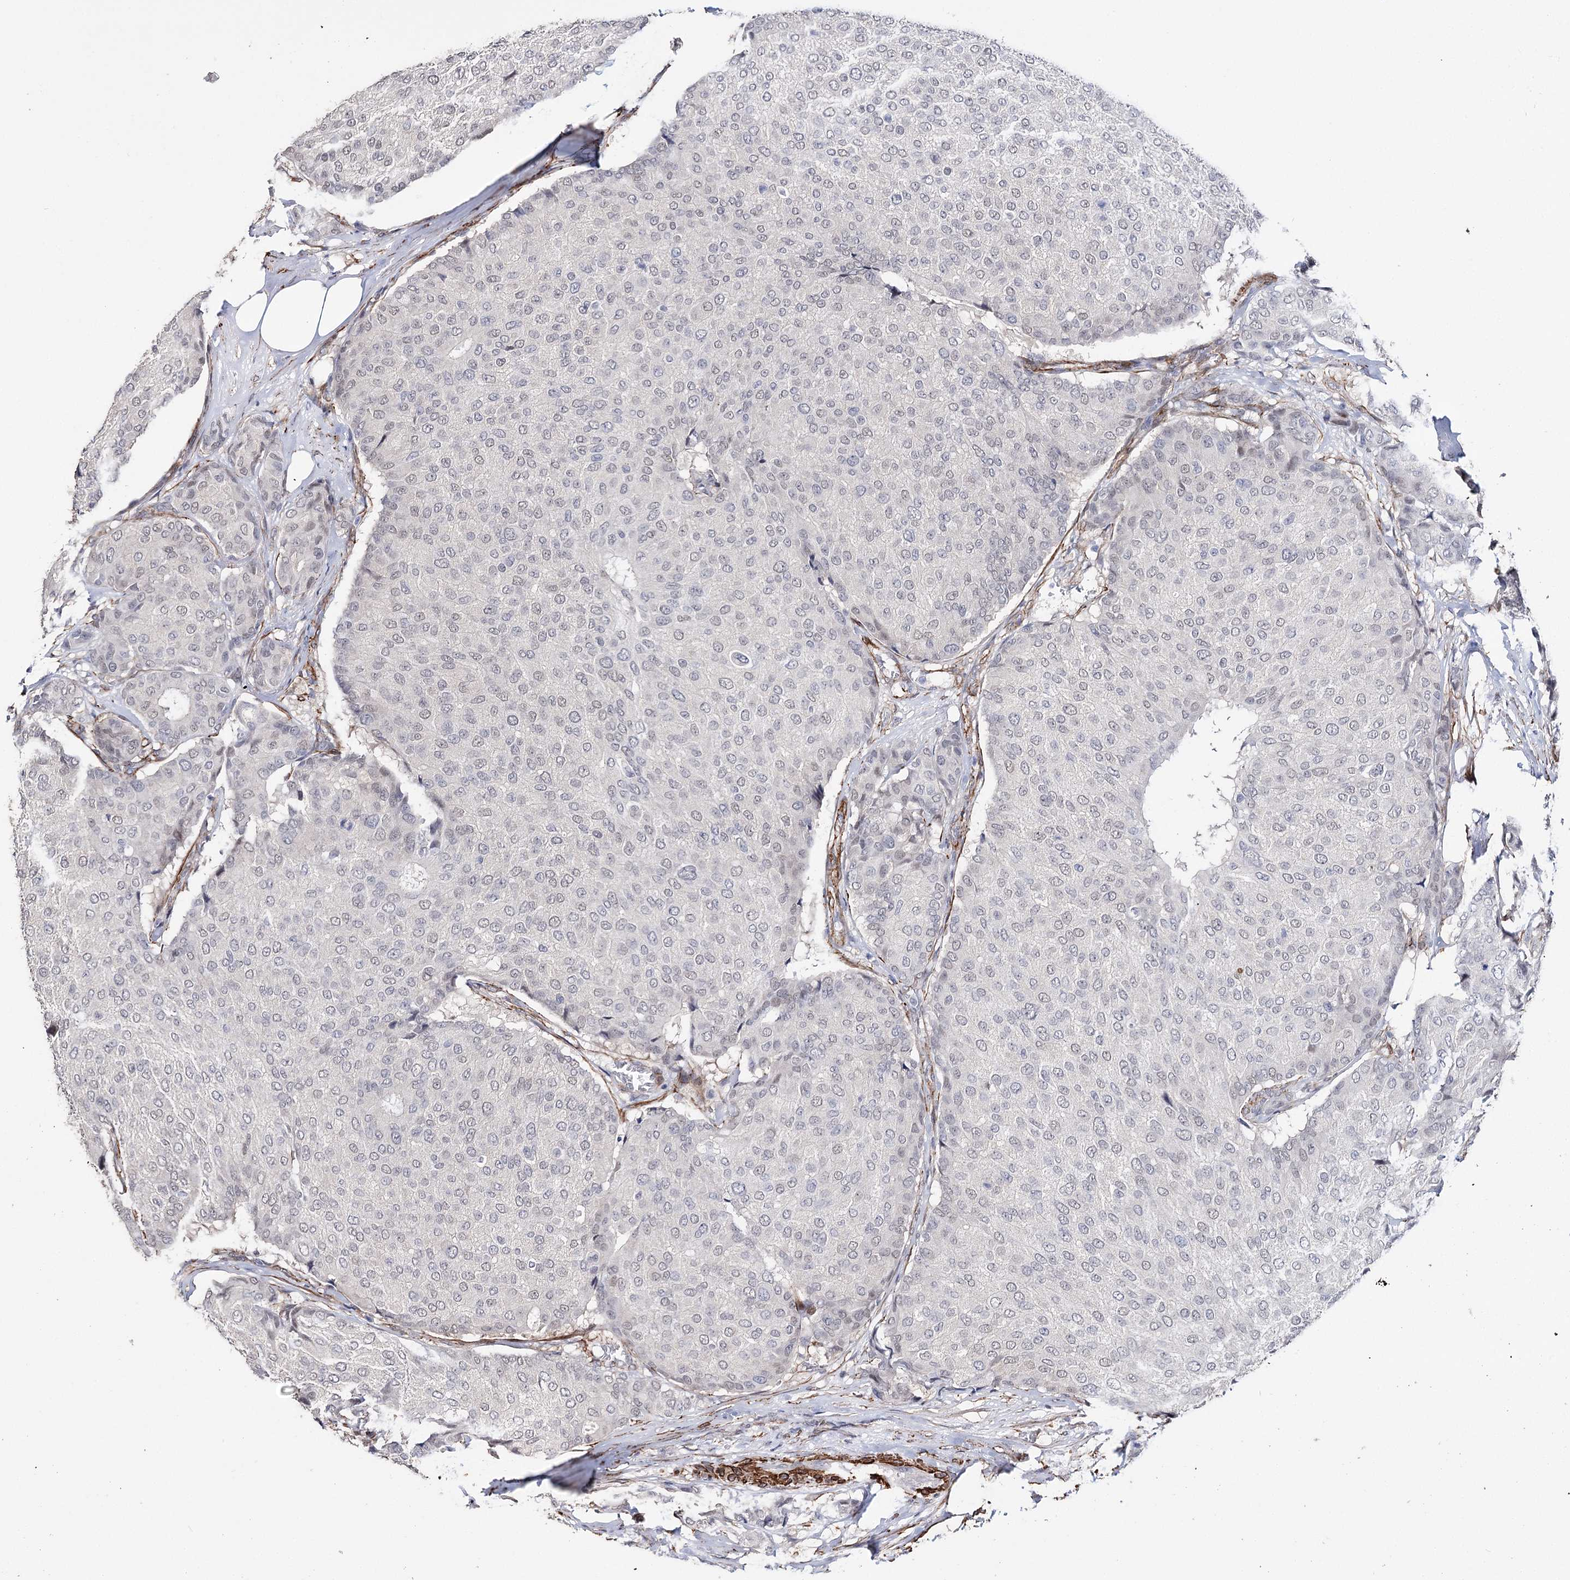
{"staining": {"intensity": "negative", "quantity": "none", "location": "none"}, "tissue": "breast cancer", "cell_type": "Tumor cells", "image_type": "cancer", "snomed": [{"axis": "morphology", "description": "Duct carcinoma"}, {"axis": "topography", "description": "Breast"}], "caption": "Immunohistochemistry image of neoplastic tissue: human breast cancer (infiltrating ductal carcinoma) stained with DAB (3,3'-diaminobenzidine) displays no significant protein staining in tumor cells. The staining is performed using DAB (3,3'-diaminobenzidine) brown chromogen with nuclei counter-stained in using hematoxylin.", "gene": "CFAP46", "patient": {"sex": "female", "age": 75}}